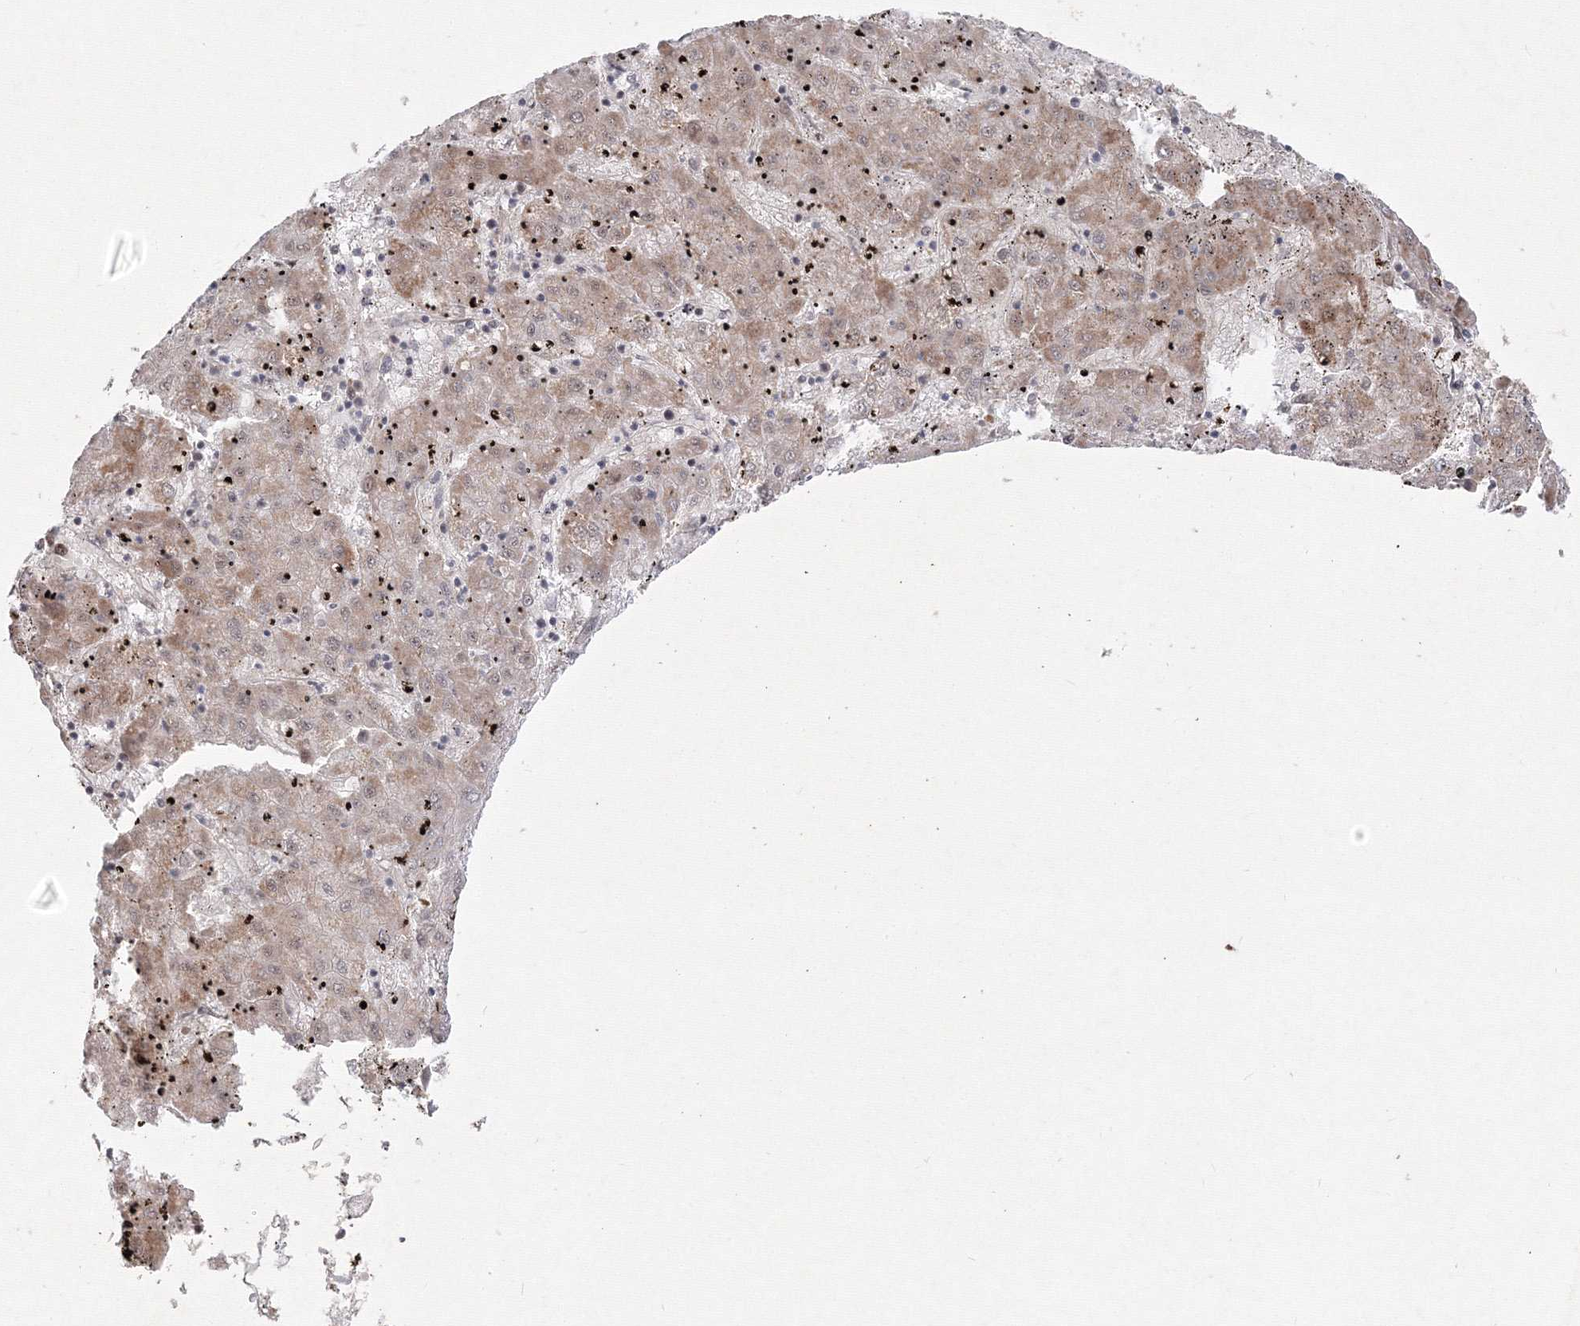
{"staining": {"intensity": "moderate", "quantity": "25%-75%", "location": "cytoplasmic/membranous"}, "tissue": "liver cancer", "cell_type": "Tumor cells", "image_type": "cancer", "snomed": [{"axis": "morphology", "description": "Carcinoma, Hepatocellular, NOS"}, {"axis": "topography", "description": "Liver"}], "caption": "This photomicrograph reveals immunohistochemistry staining of liver cancer, with medium moderate cytoplasmic/membranous staining in about 25%-75% of tumor cells.", "gene": "COPS4", "patient": {"sex": "male", "age": 72}}